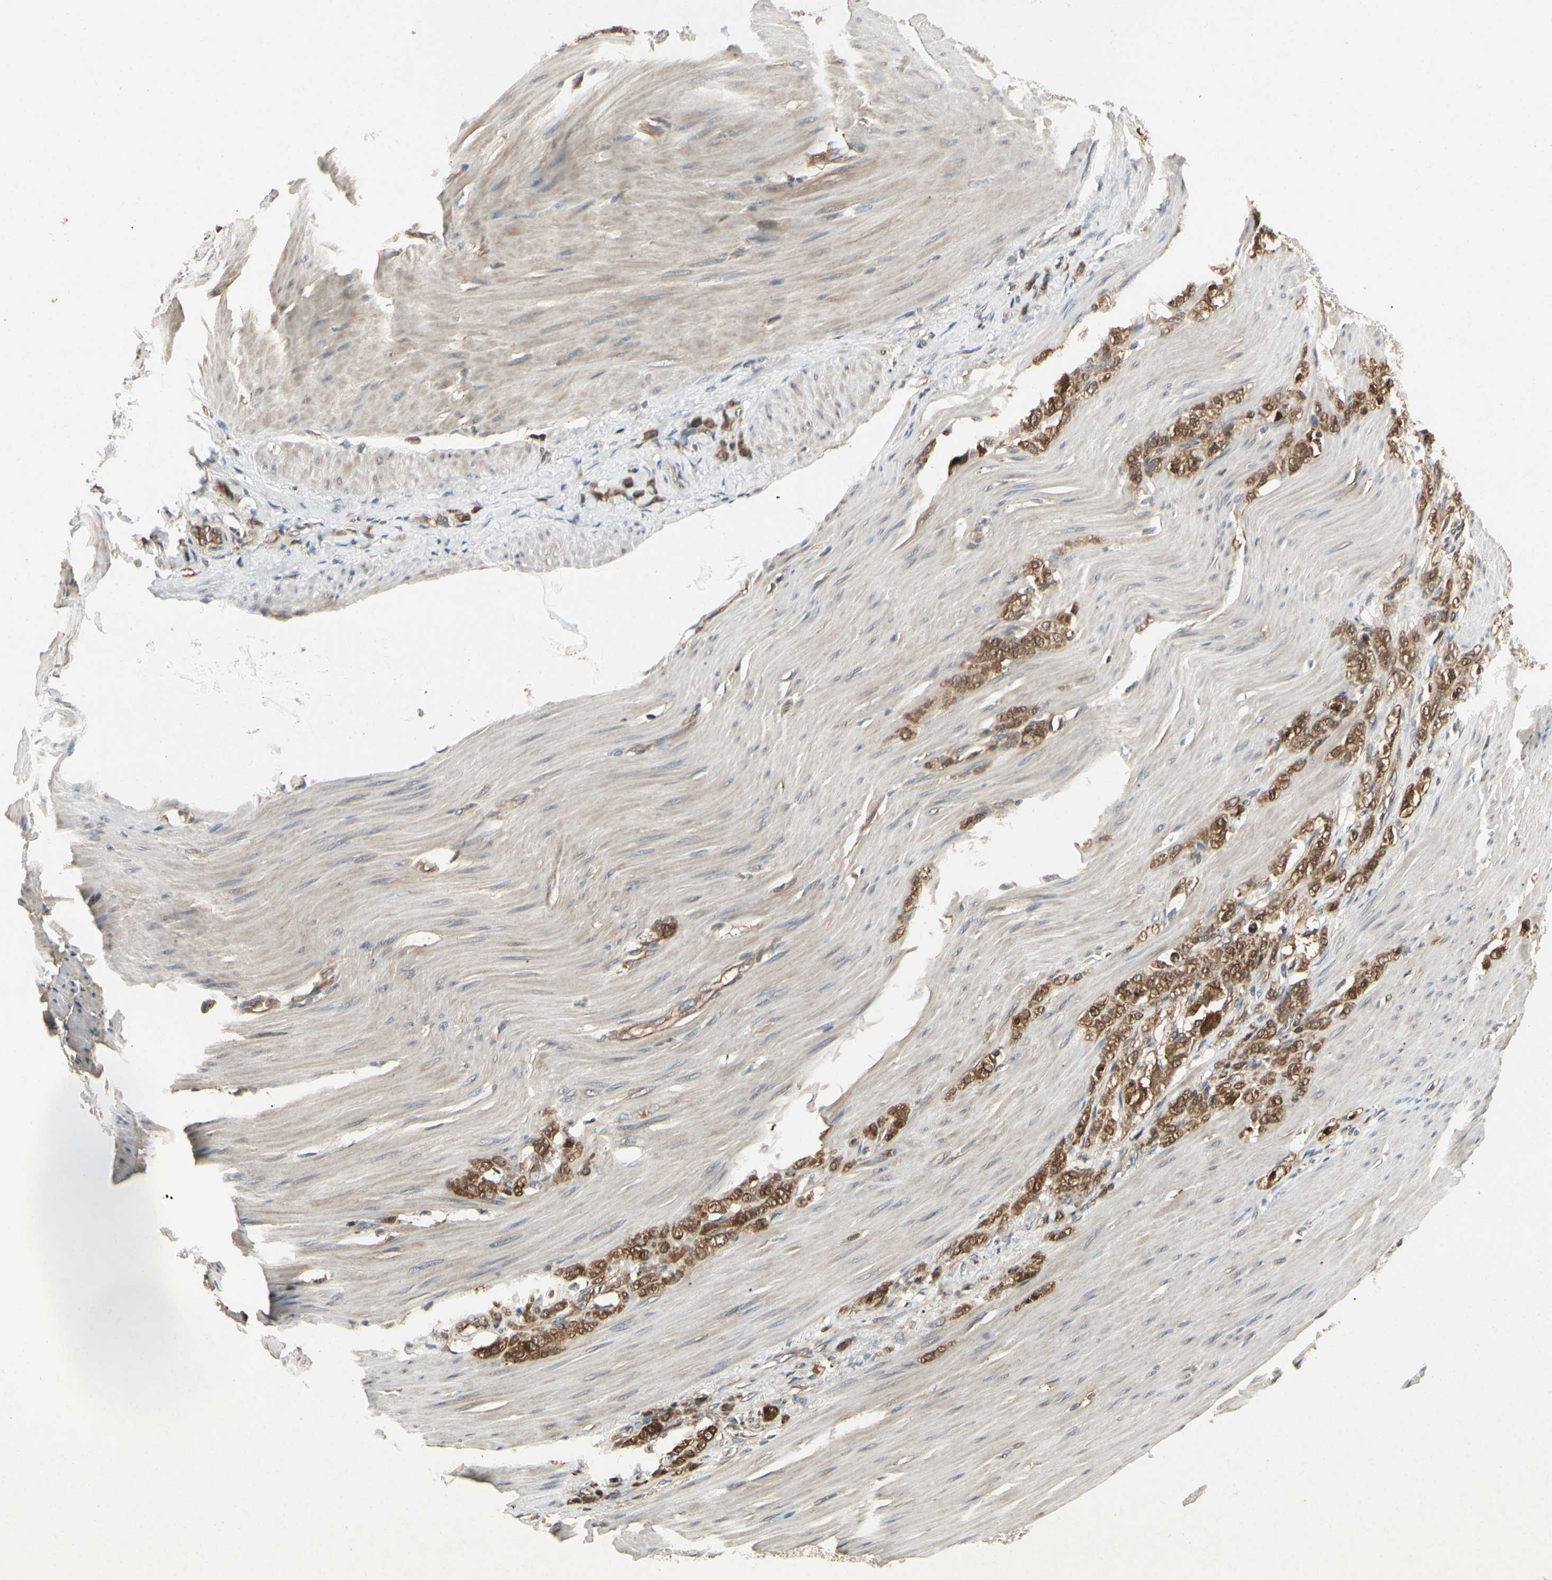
{"staining": {"intensity": "strong", "quantity": ">75%", "location": "cytoplasmic/membranous"}, "tissue": "stomach cancer", "cell_type": "Tumor cells", "image_type": "cancer", "snomed": [{"axis": "morphology", "description": "Adenocarcinoma, NOS"}, {"axis": "topography", "description": "Stomach"}], "caption": "DAB (3,3'-diaminobenzidine) immunohistochemical staining of human adenocarcinoma (stomach) reveals strong cytoplasmic/membranous protein staining in about >75% of tumor cells.", "gene": "YWHAQ", "patient": {"sex": "male", "age": 82}}